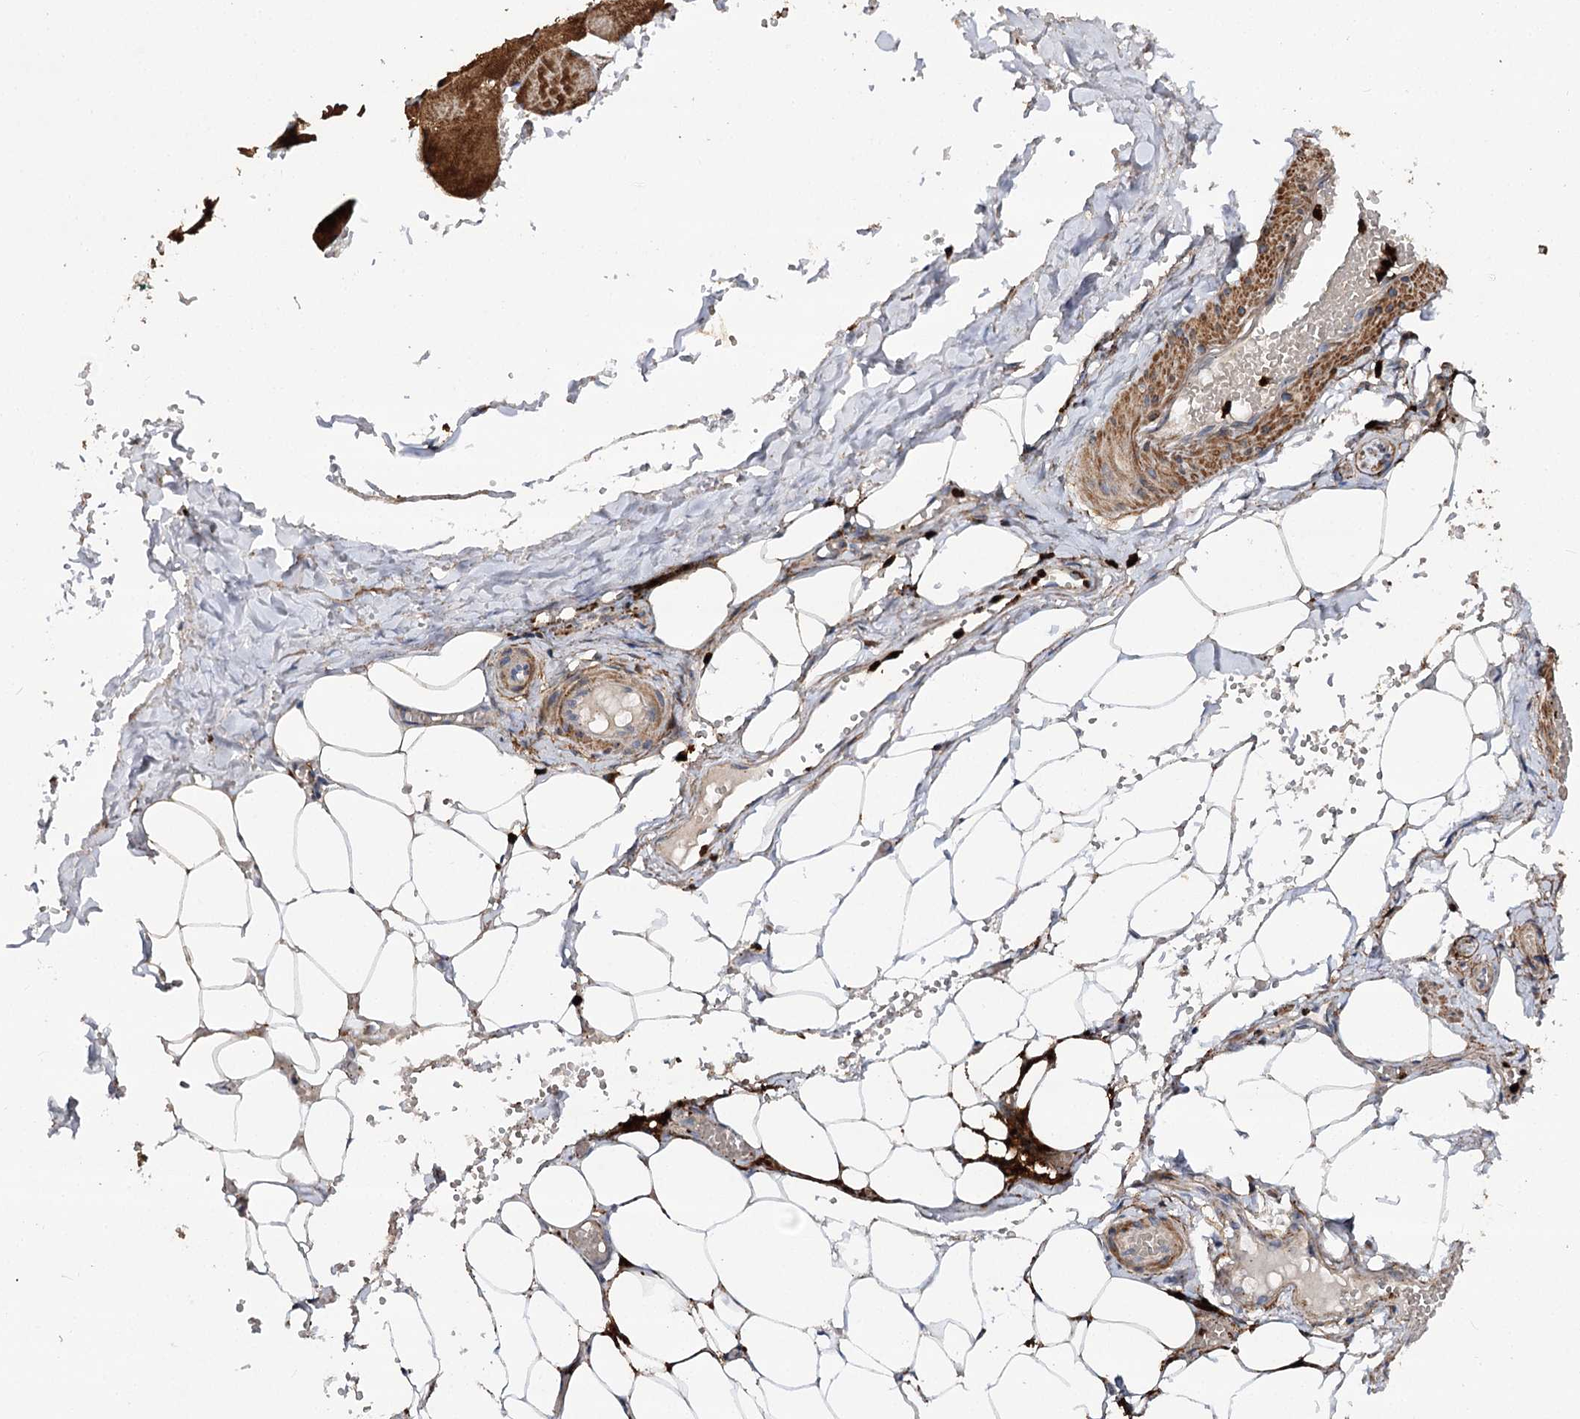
{"staining": {"intensity": "moderate", "quantity": ">75%", "location": "cytoplasmic/membranous"}, "tissue": "adipose tissue", "cell_type": "Adipocytes", "image_type": "normal", "snomed": [{"axis": "morphology", "description": "Normal tissue, NOS"}, {"axis": "topography", "description": "Skeletal muscle"}, {"axis": "topography", "description": "Peripheral nerve tissue"}], "caption": "Immunohistochemical staining of normal adipose tissue shows medium levels of moderate cytoplasmic/membranous staining in about >75% of adipocytes.", "gene": "MINDY3", "patient": {"sex": "female", "age": 55}}